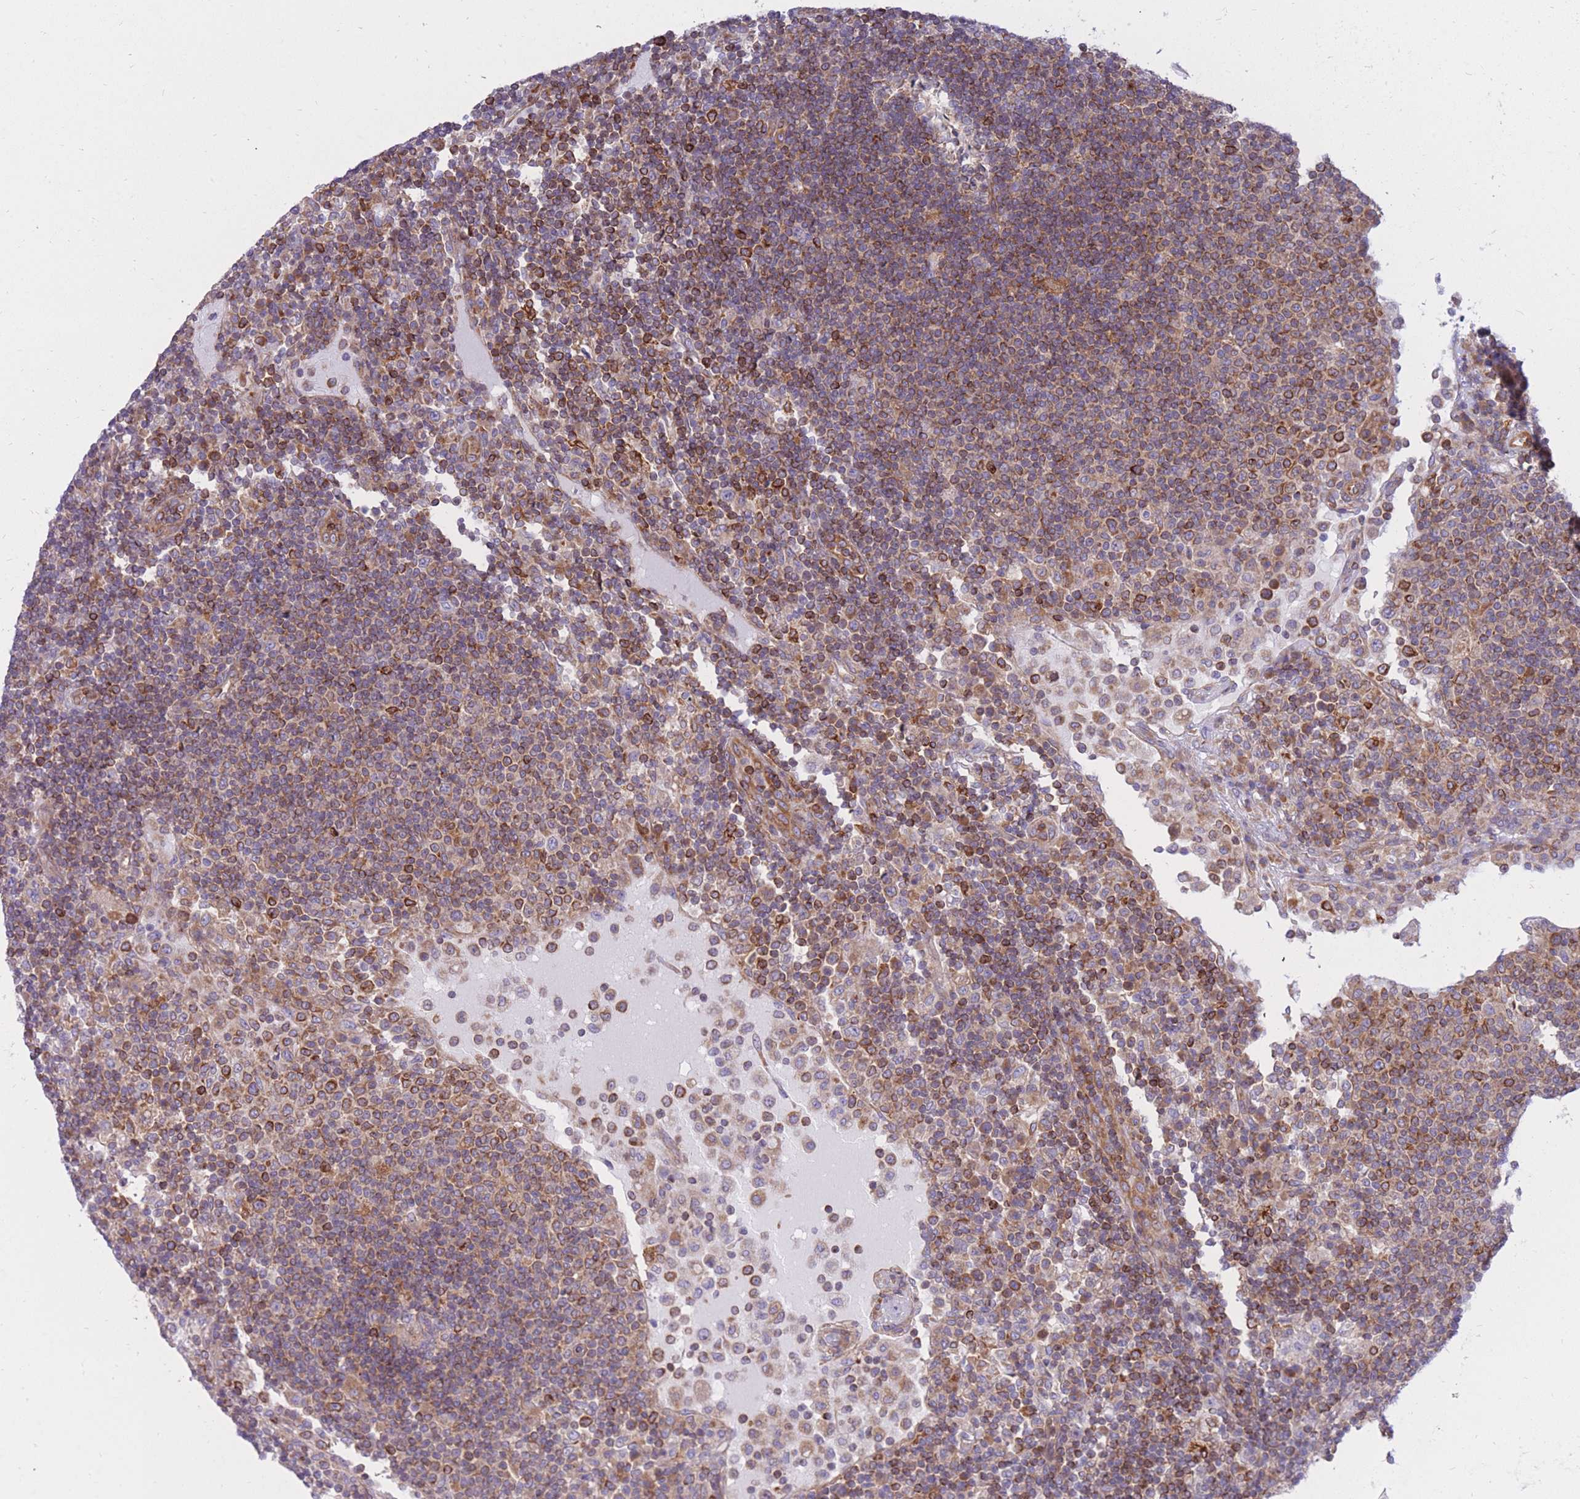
{"staining": {"intensity": "moderate", "quantity": "<25%", "location": "cytoplasmic/membranous"}, "tissue": "lymph node", "cell_type": "Germinal center cells", "image_type": "normal", "snomed": [{"axis": "morphology", "description": "Normal tissue, NOS"}, {"axis": "topography", "description": "Lymph node"}], "caption": "High-power microscopy captured an IHC photomicrograph of normal lymph node, revealing moderate cytoplasmic/membranous expression in about <25% of germinal center cells. The staining is performed using DAB (3,3'-diaminobenzidine) brown chromogen to label protein expression. The nuclei are counter-stained blue using hematoxylin.", "gene": "REM1", "patient": {"sex": "female", "age": 53}}